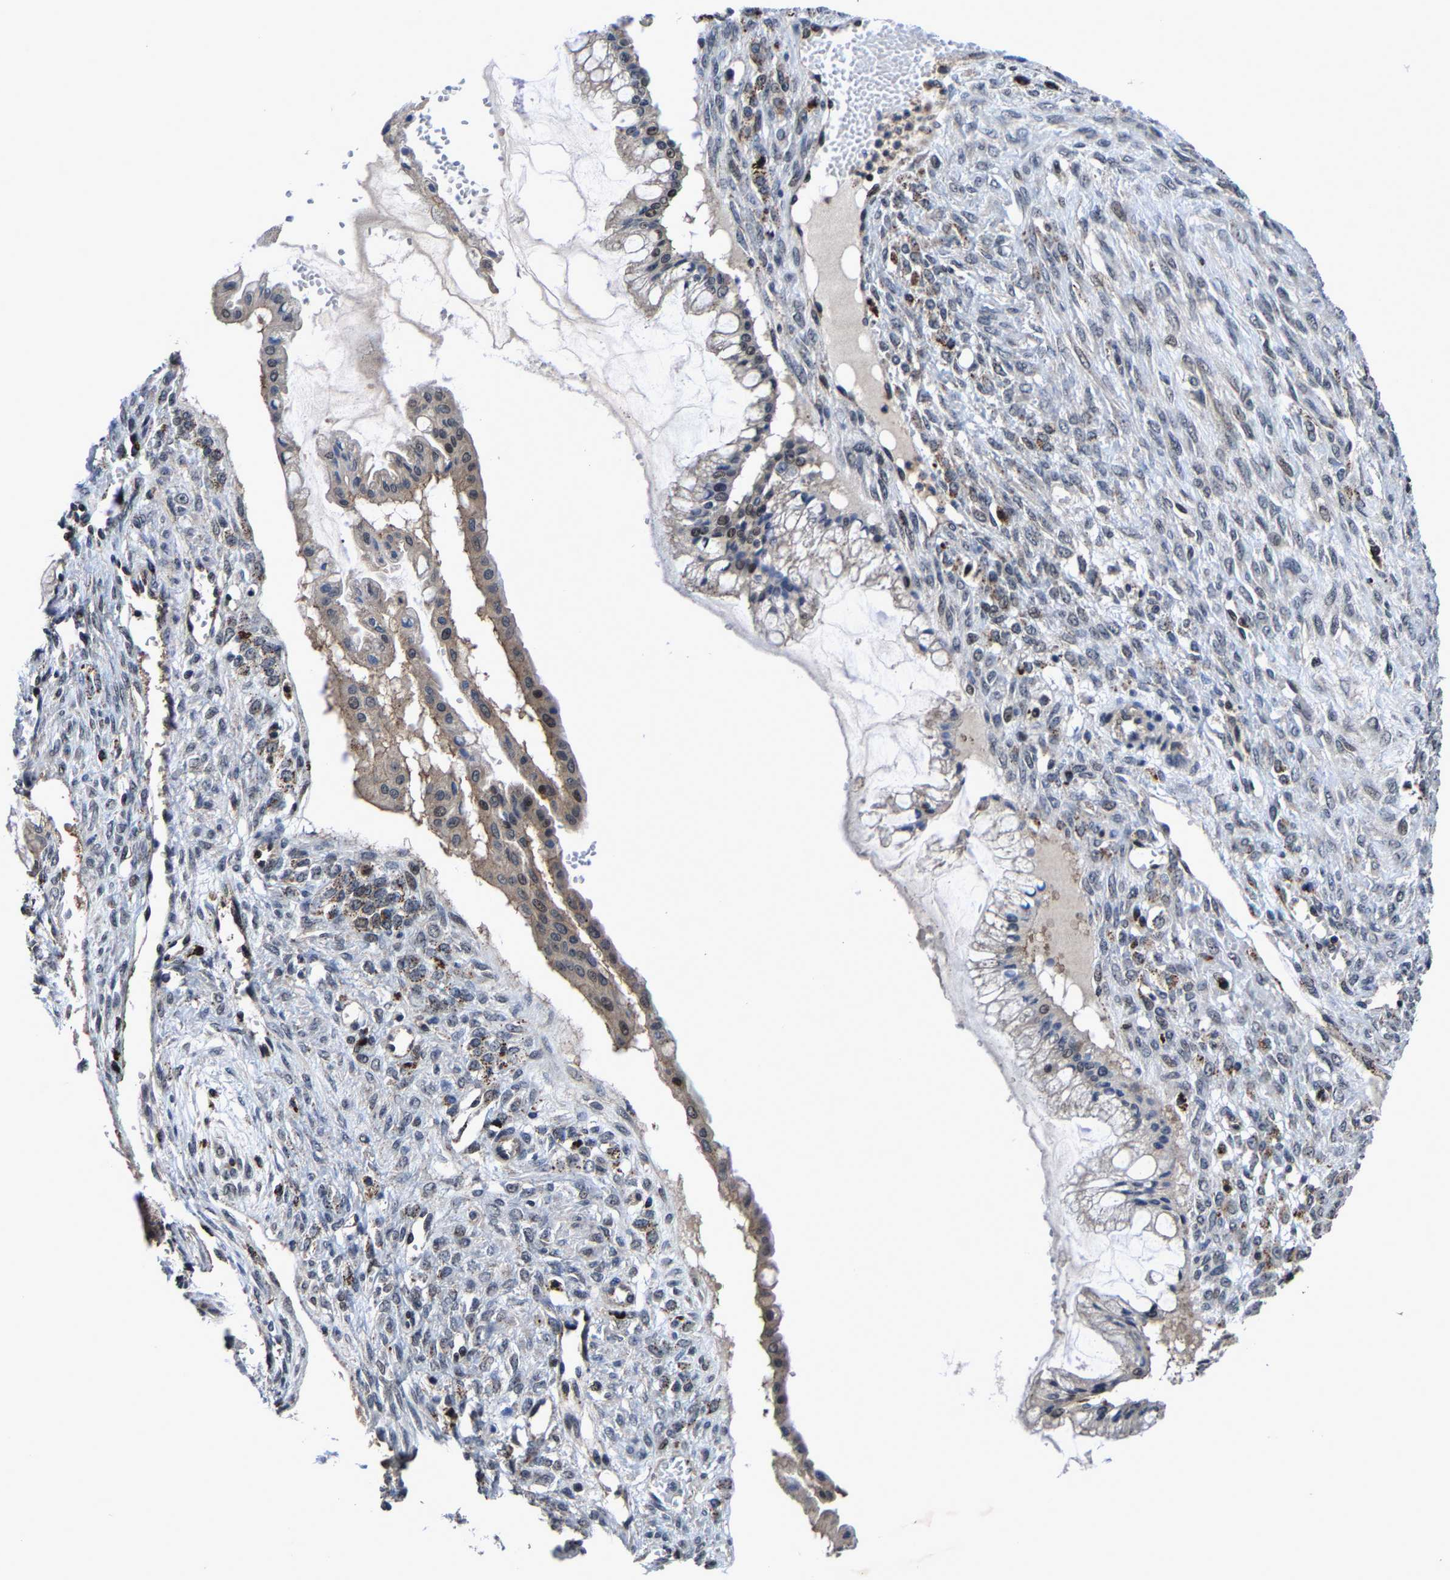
{"staining": {"intensity": "weak", "quantity": ">75%", "location": "cytoplasmic/membranous,nuclear"}, "tissue": "ovarian cancer", "cell_type": "Tumor cells", "image_type": "cancer", "snomed": [{"axis": "morphology", "description": "Cystadenocarcinoma, mucinous, NOS"}, {"axis": "topography", "description": "Ovary"}], "caption": "The histopathology image shows a brown stain indicating the presence of a protein in the cytoplasmic/membranous and nuclear of tumor cells in ovarian mucinous cystadenocarcinoma.", "gene": "ZCCHC7", "patient": {"sex": "female", "age": 73}}